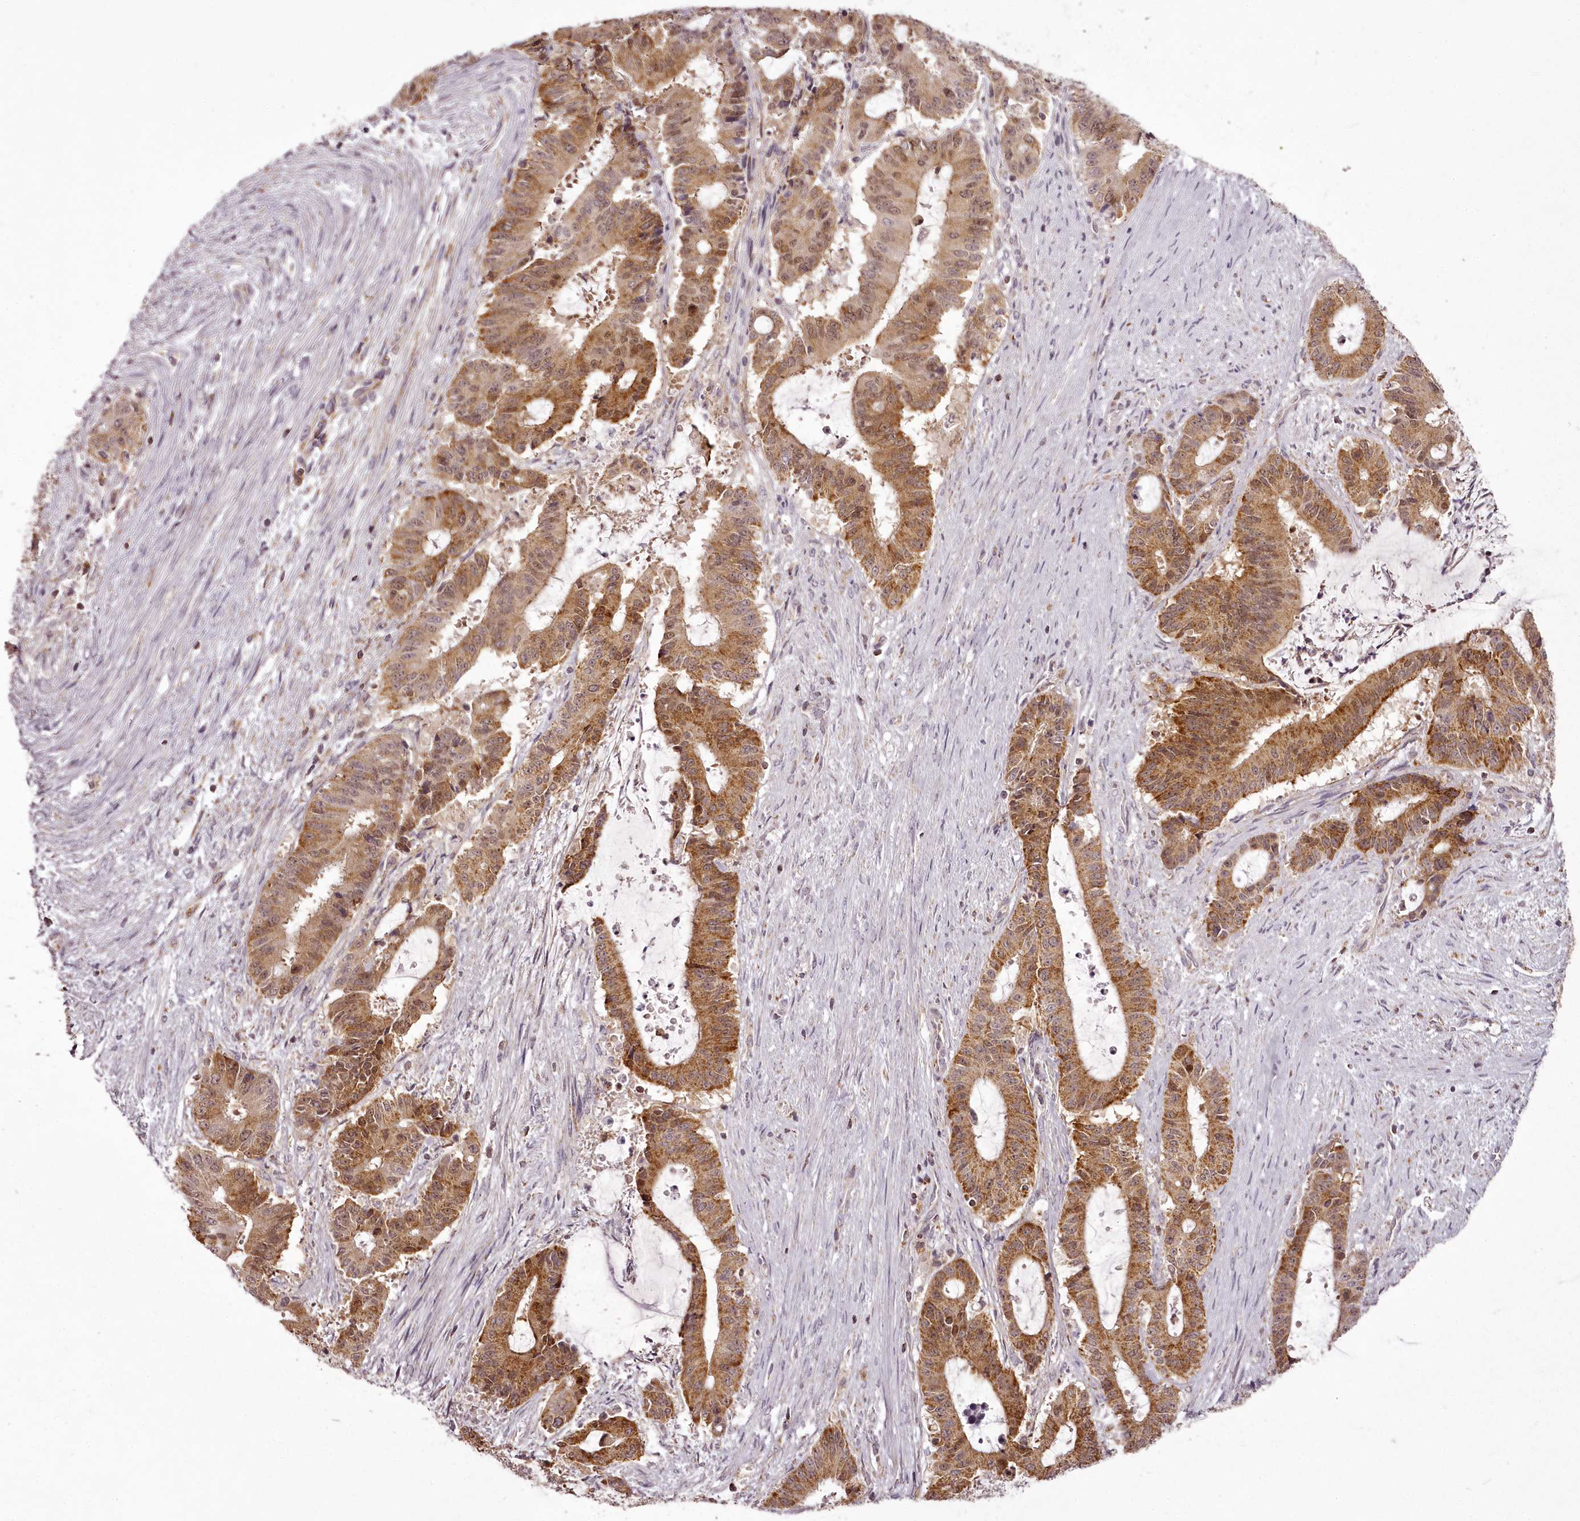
{"staining": {"intensity": "moderate", "quantity": ">75%", "location": "cytoplasmic/membranous"}, "tissue": "liver cancer", "cell_type": "Tumor cells", "image_type": "cancer", "snomed": [{"axis": "morphology", "description": "Normal tissue, NOS"}, {"axis": "morphology", "description": "Cholangiocarcinoma"}, {"axis": "topography", "description": "Liver"}, {"axis": "topography", "description": "Peripheral nerve tissue"}], "caption": "Immunohistochemistry (IHC) histopathology image of liver cancer (cholangiocarcinoma) stained for a protein (brown), which reveals medium levels of moderate cytoplasmic/membranous expression in about >75% of tumor cells.", "gene": "CHCHD2", "patient": {"sex": "female", "age": 73}}